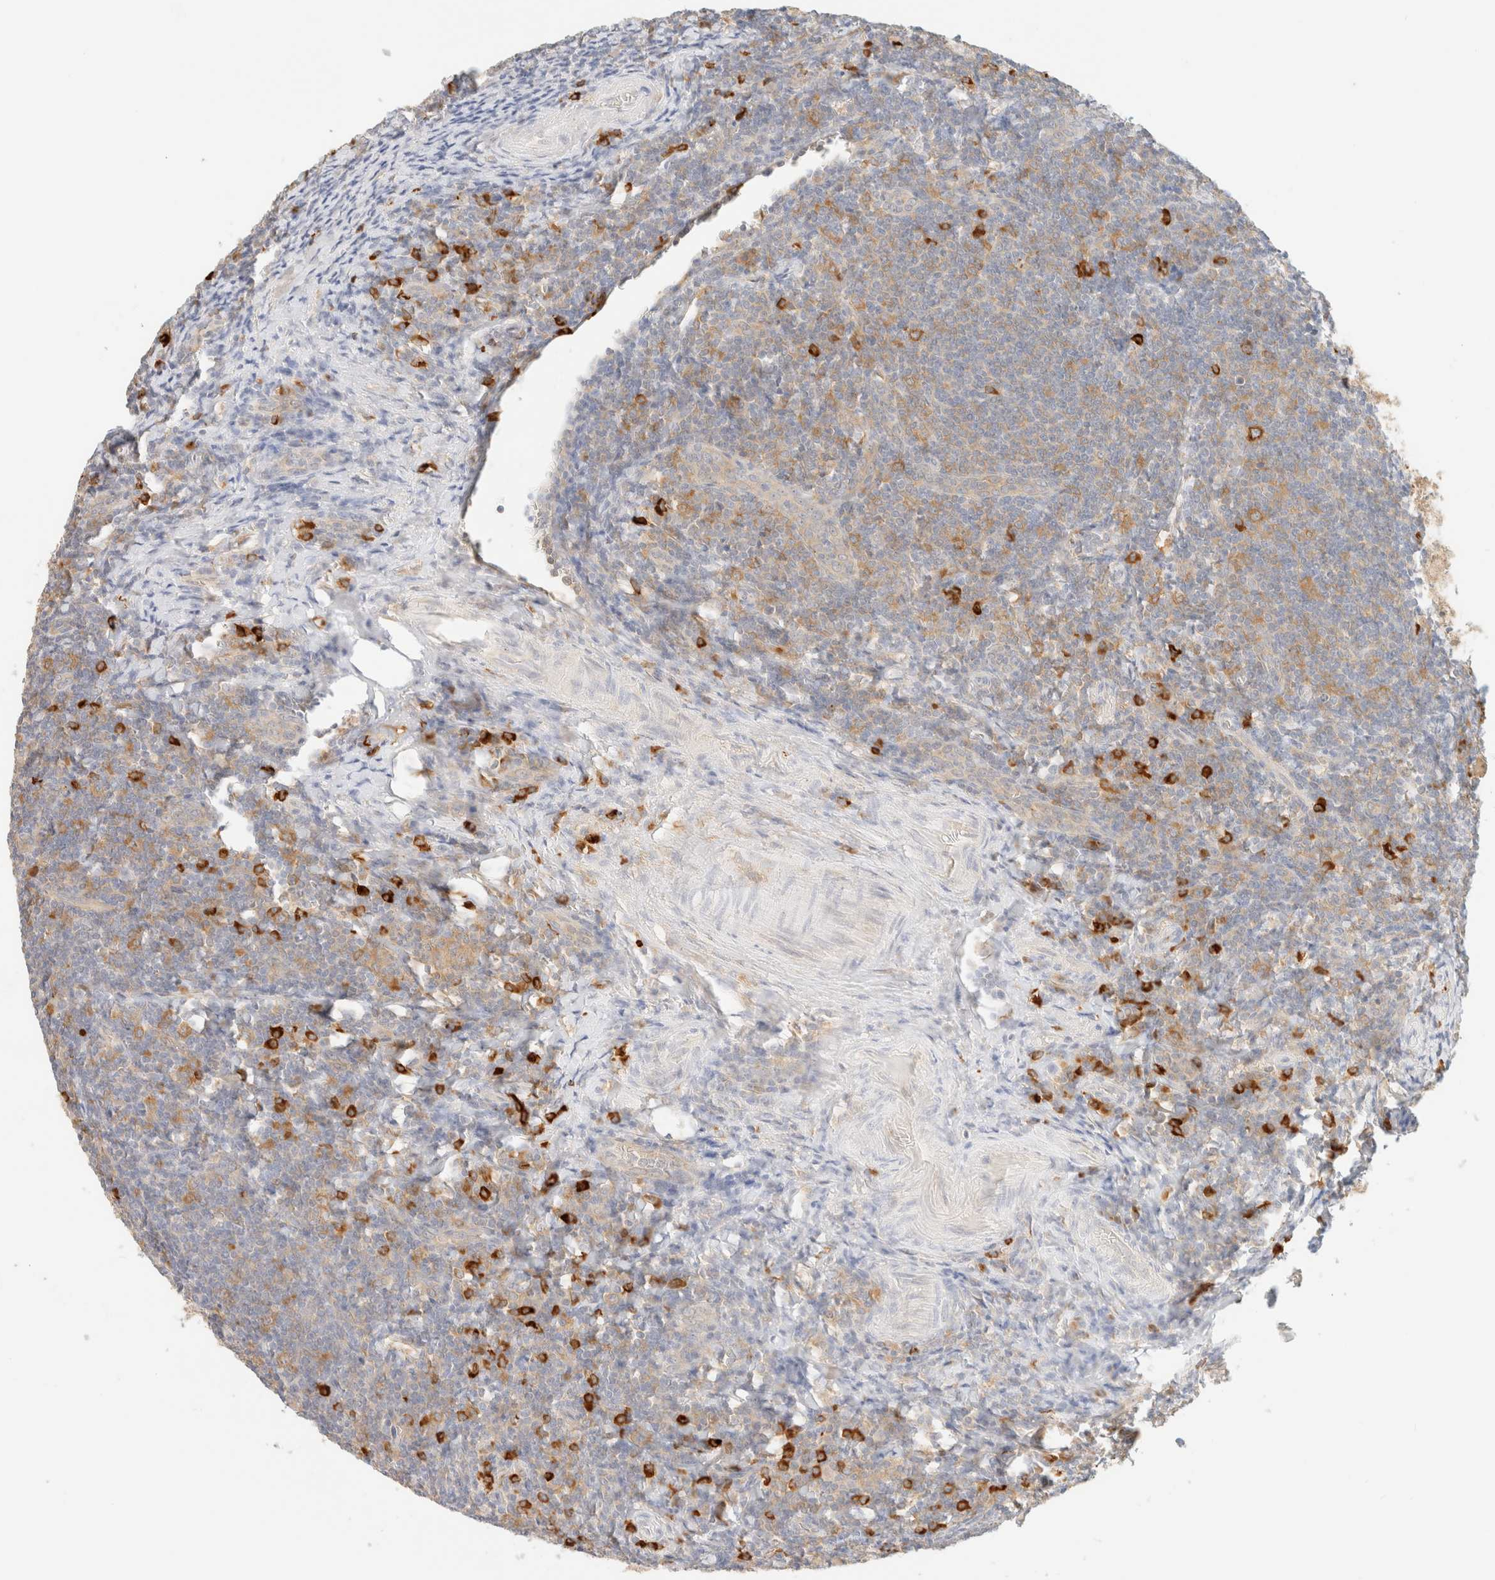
{"staining": {"intensity": "moderate", "quantity": ">75%", "location": "cytoplasmic/membranous"}, "tissue": "tonsil", "cell_type": "Germinal center cells", "image_type": "normal", "snomed": [{"axis": "morphology", "description": "Normal tissue, NOS"}, {"axis": "topography", "description": "Tonsil"}], "caption": "Immunohistochemical staining of benign tonsil displays moderate cytoplasmic/membranous protein positivity in approximately >75% of germinal center cells. Nuclei are stained in blue.", "gene": "FHOD1", "patient": {"sex": "male", "age": 37}}